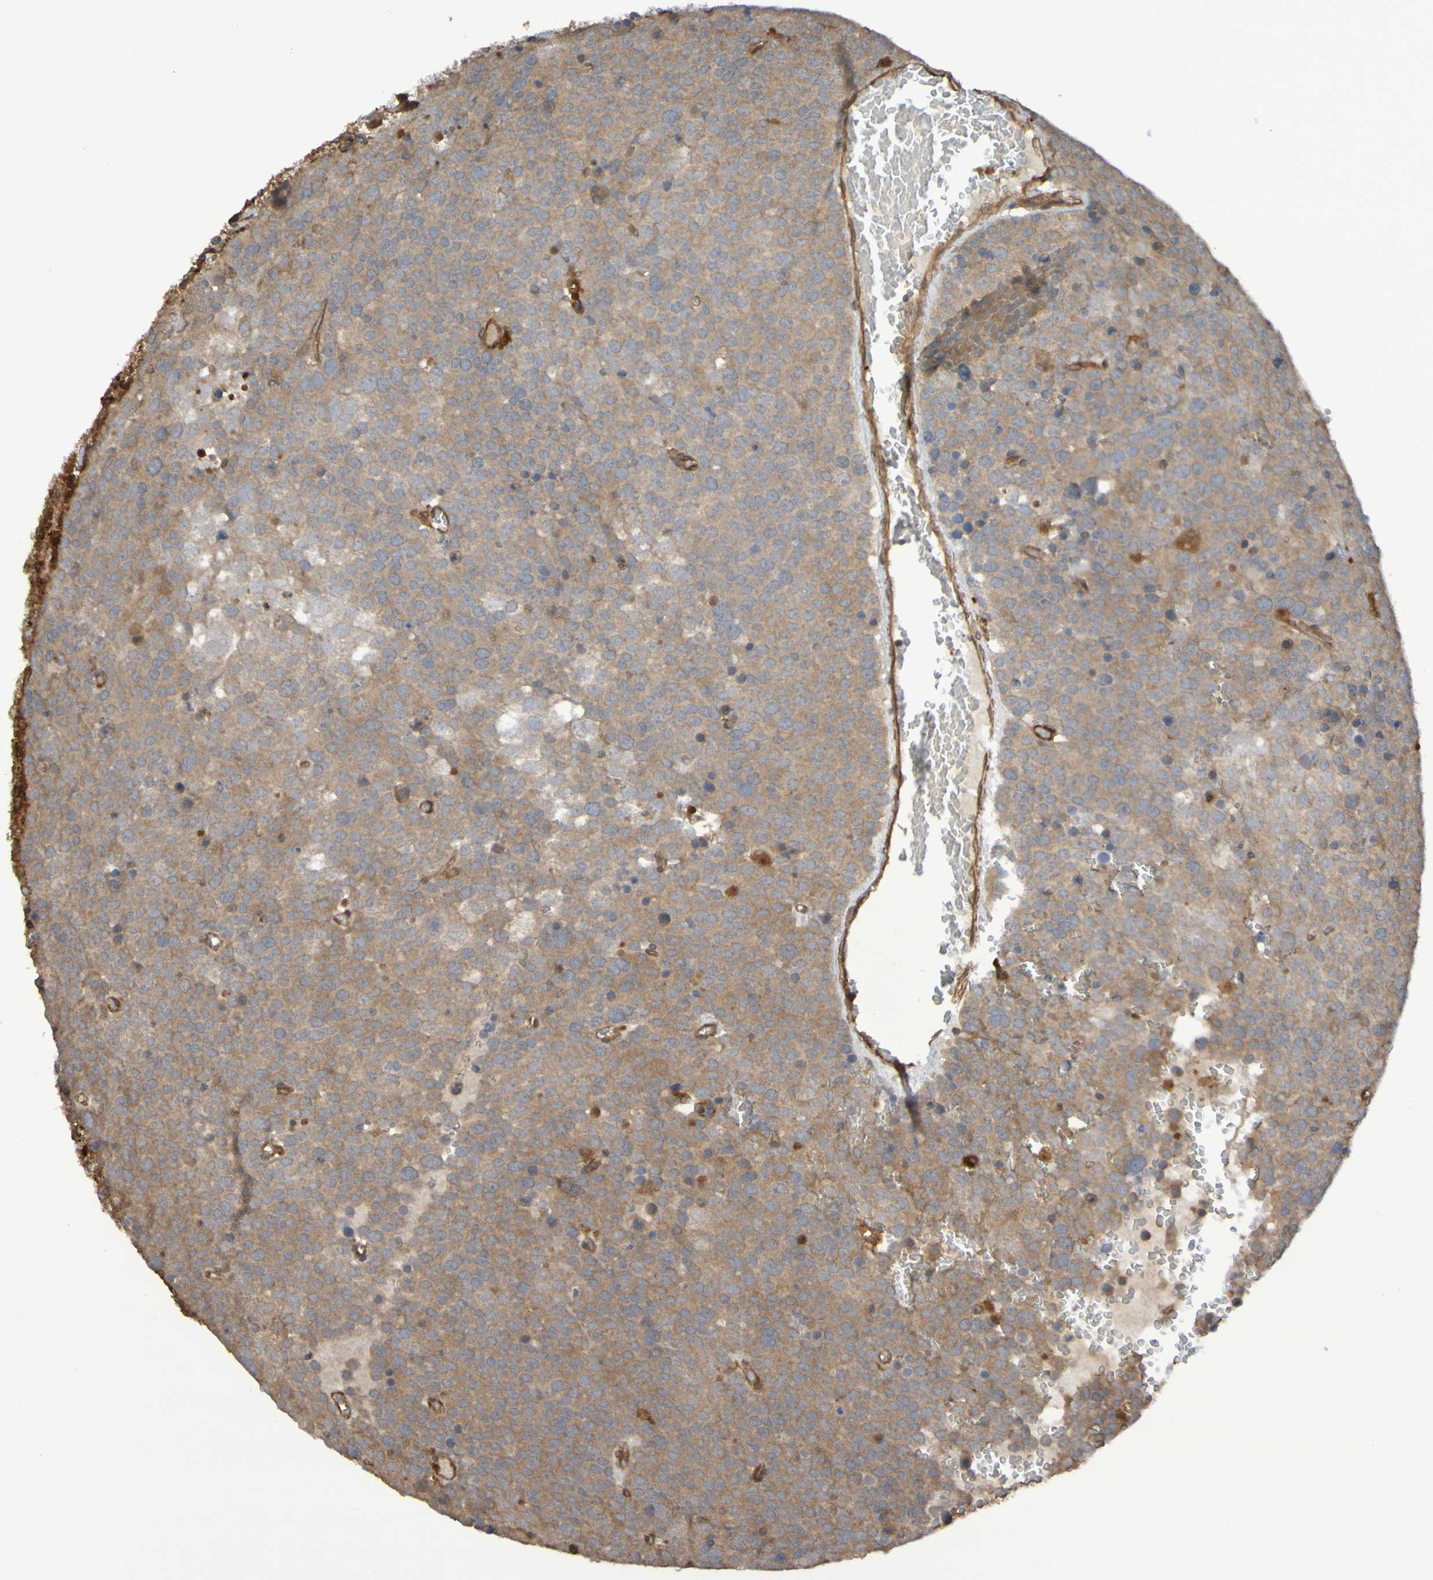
{"staining": {"intensity": "moderate", "quantity": "25%-75%", "location": "cytoplasmic/membranous"}, "tissue": "testis cancer", "cell_type": "Tumor cells", "image_type": "cancer", "snomed": [{"axis": "morphology", "description": "Seminoma, NOS"}, {"axis": "topography", "description": "Testis"}], "caption": "Brown immunohistochemical staining in human testis cancer shows moderate cytoplasmic/membranous expression in approximately 25%-75% of tumor cells.", "gene": "SERPINB6", "patient": {"sex": "male", "age": 71}}